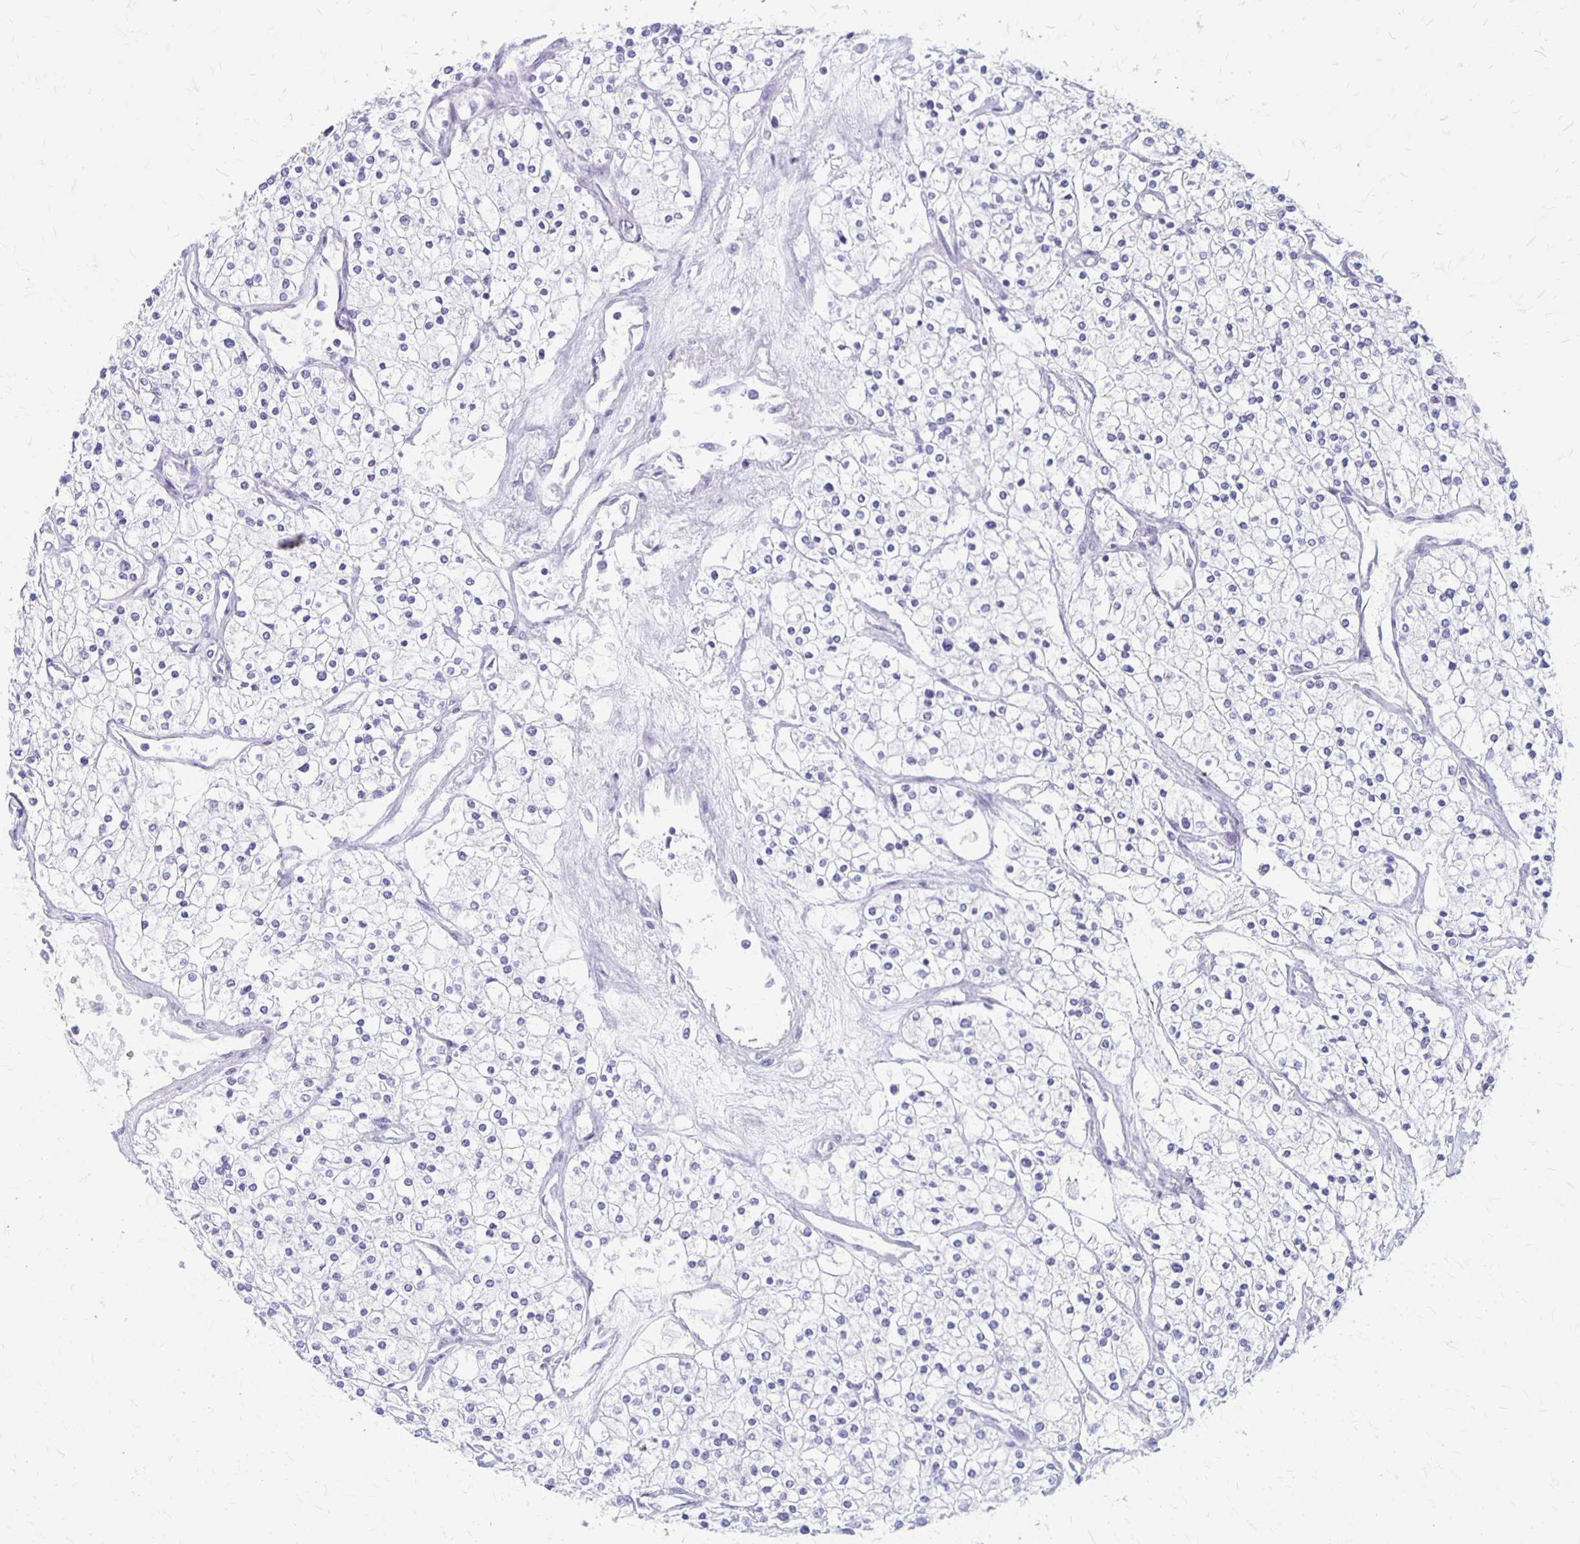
{"staining": {"intensity": "negative", "quantity": "none", "location": "none"}, "tissue": "renal cancer", "cell_type": "Tumor cells", "image_type": "cancer", "snomed": [{"axis": "morphology", "description": "Adenocarcinoma, NOS"}, {"axis": "topography", "description": "Kidney"}], "caption": "A histopathology image of renal adenocarcinoma stained for a protein shows no brown staining in tumor cells.", "gene": "MAGEC2", "patient": {"sex": "male", "age": 80}}